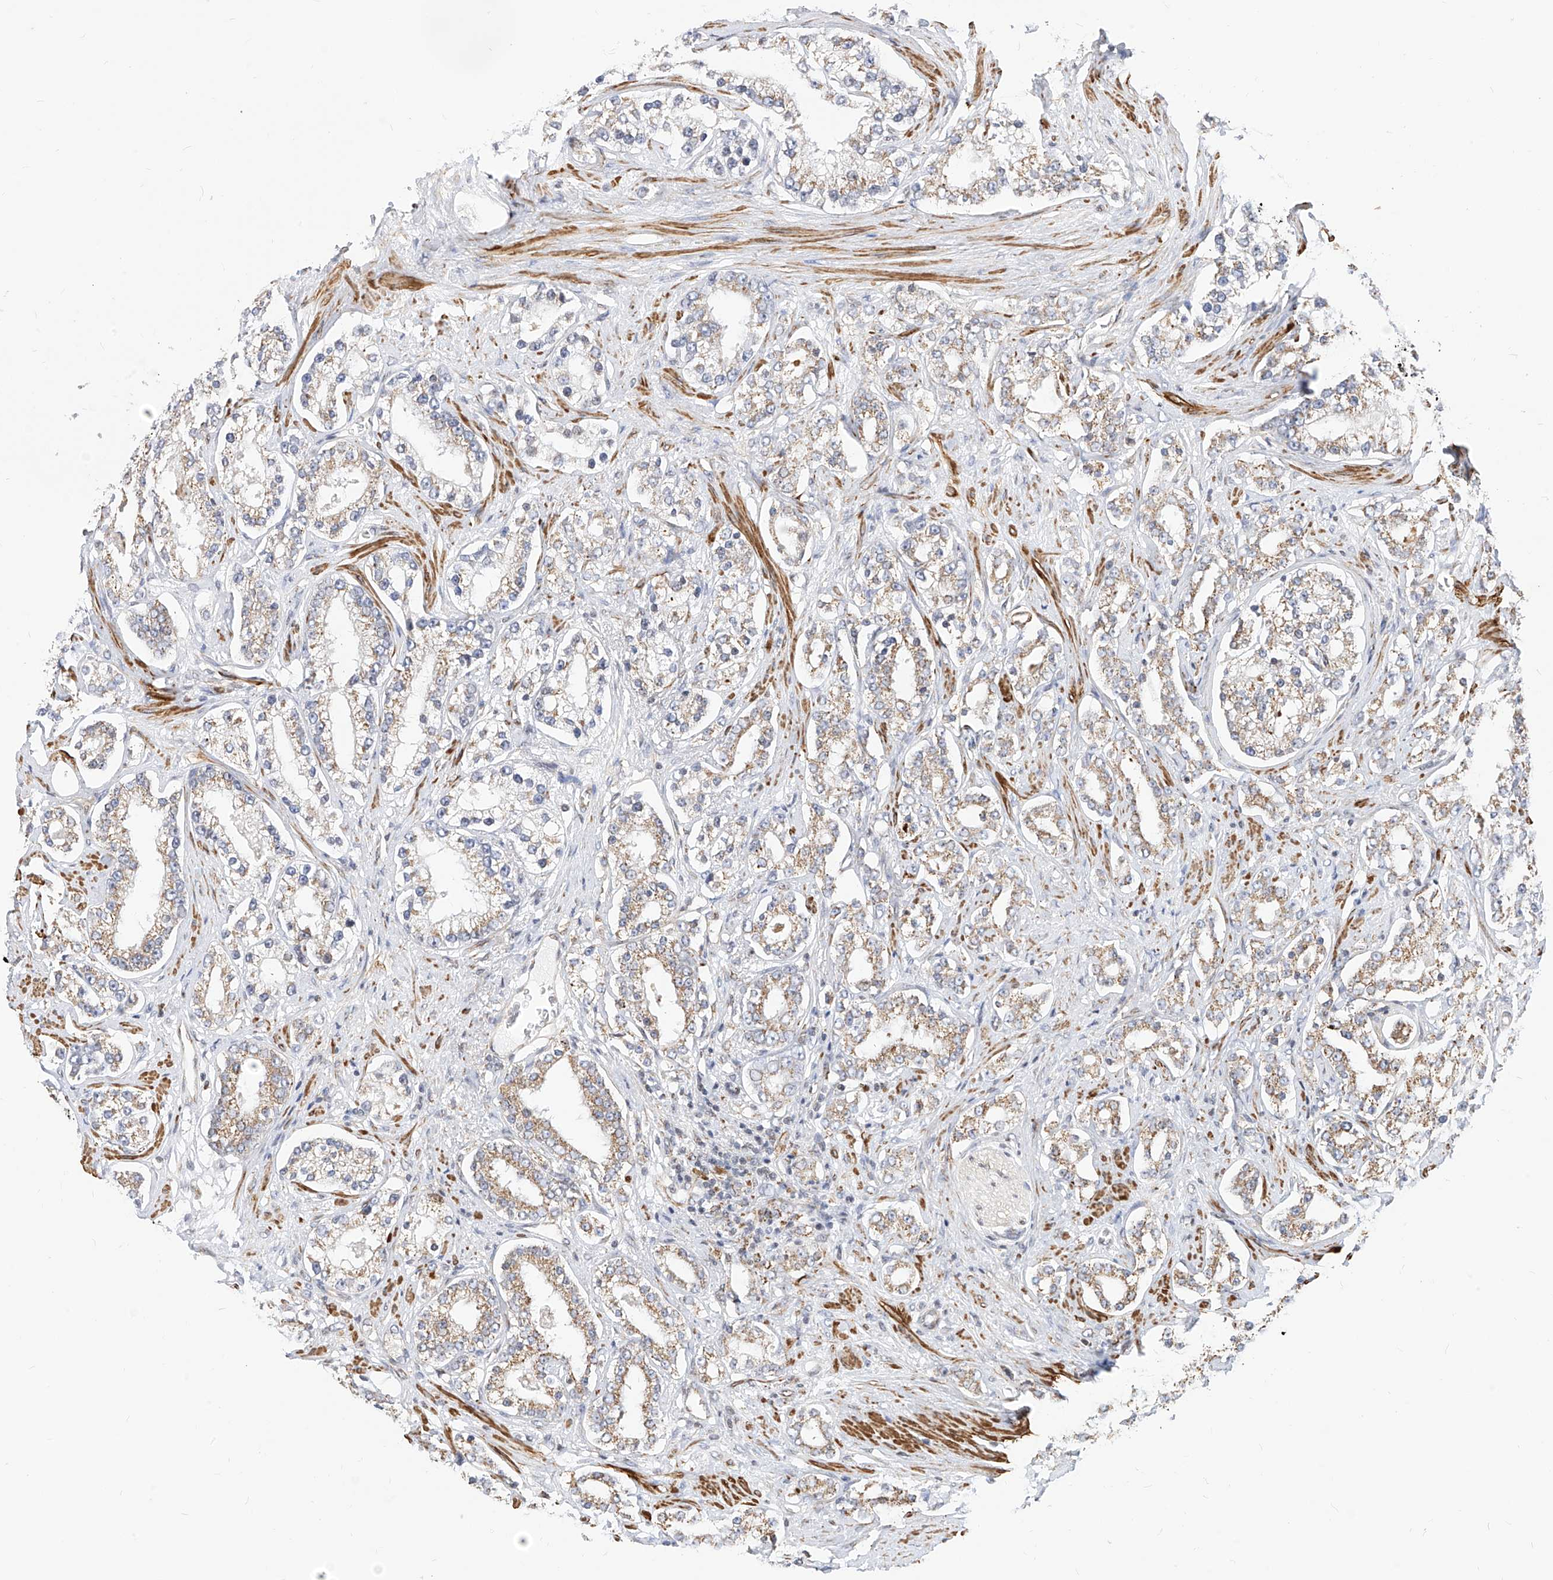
{"staining": {"intensity": "moderate", "quantity": ">75%", "location": "cytoplasmic/membranous"}, "tissue": "prostate cancer", "cell_type": "Tumor cells", "image_type": "cancer", "snomed": [{"axis": "morphology", "description": "Normal tissue, NOS"}, {"axis": "morphology", "description": "Adenocarcinoma, High grade"}, {"axis": "topography", "description": "Prostate"}], "caption": "Approximately >75% of tumor cells in prostate cancer reveal moderate cytoplasmic/membranous protein expression as visualized by brown immunohistochemical staining.", "gene": "TTLL8", "patient": {"sex": "male", "age": 83}}